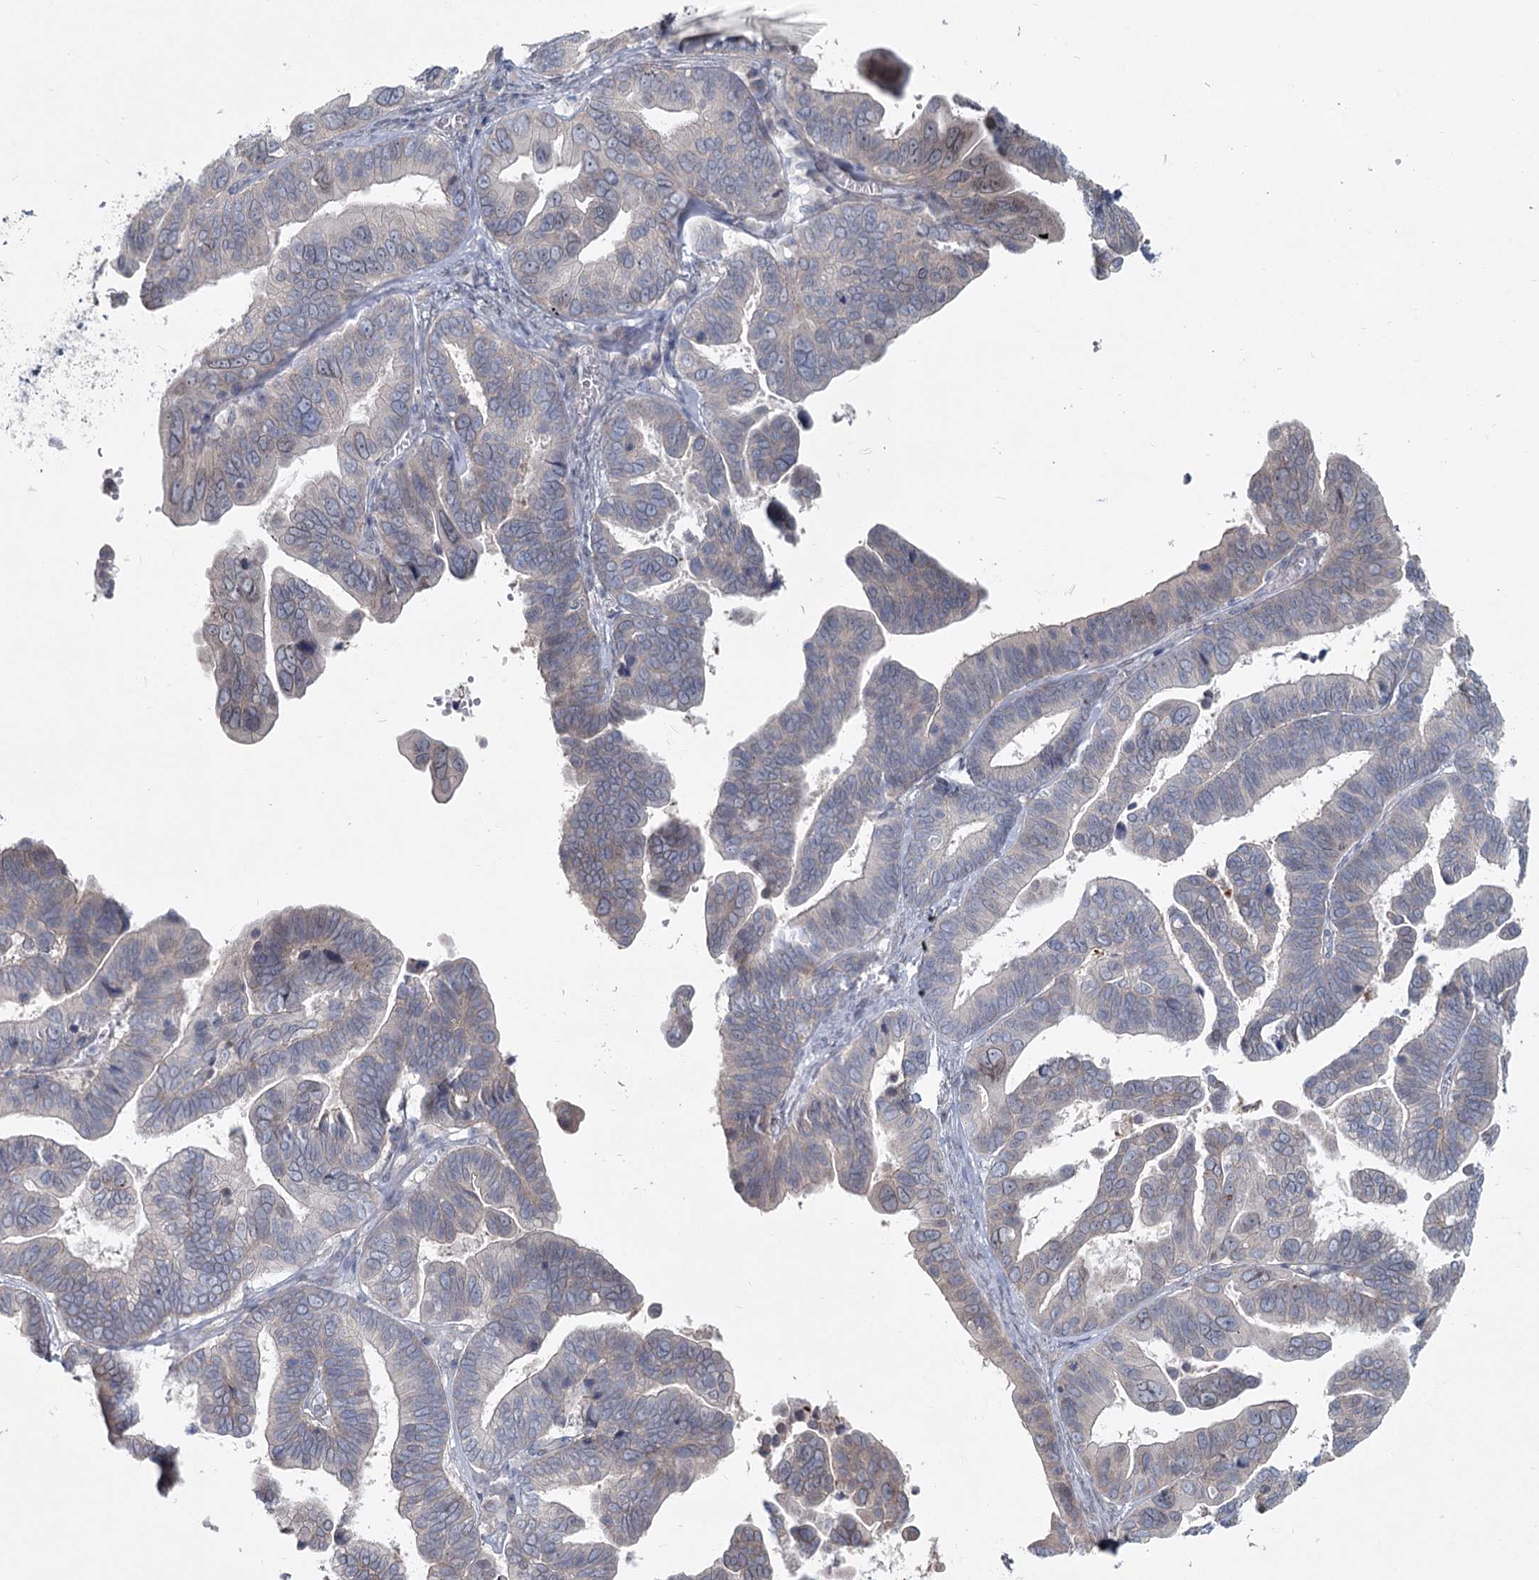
{"staining": {"intensity": "negative", "quantity": "none", "location": "none"}, "tissue": "ovarian cancer", "cell_type": "Tumor cells", "image_type": "cancer", "snomed": [{"axis": "morphology", "description": "Cystadenocarcinoma, serous, NOS"}, {"axis": "topography", "description": "Ovary"}], "caption": "This micrograph is of serous cystadenocarcinoma (ovarian) stained with immunohistochemistry to label a protein in brown with the nuclei are counter-stained blue. There is no expression in tumor cells. The staining is performed using DAB (3,3'-diaminobenzidine) brown chromogen with nuclei counter-stained in using hematoxylin.", "gene": "SPINK13", "patient": {"sex": "female", "age": 56}}